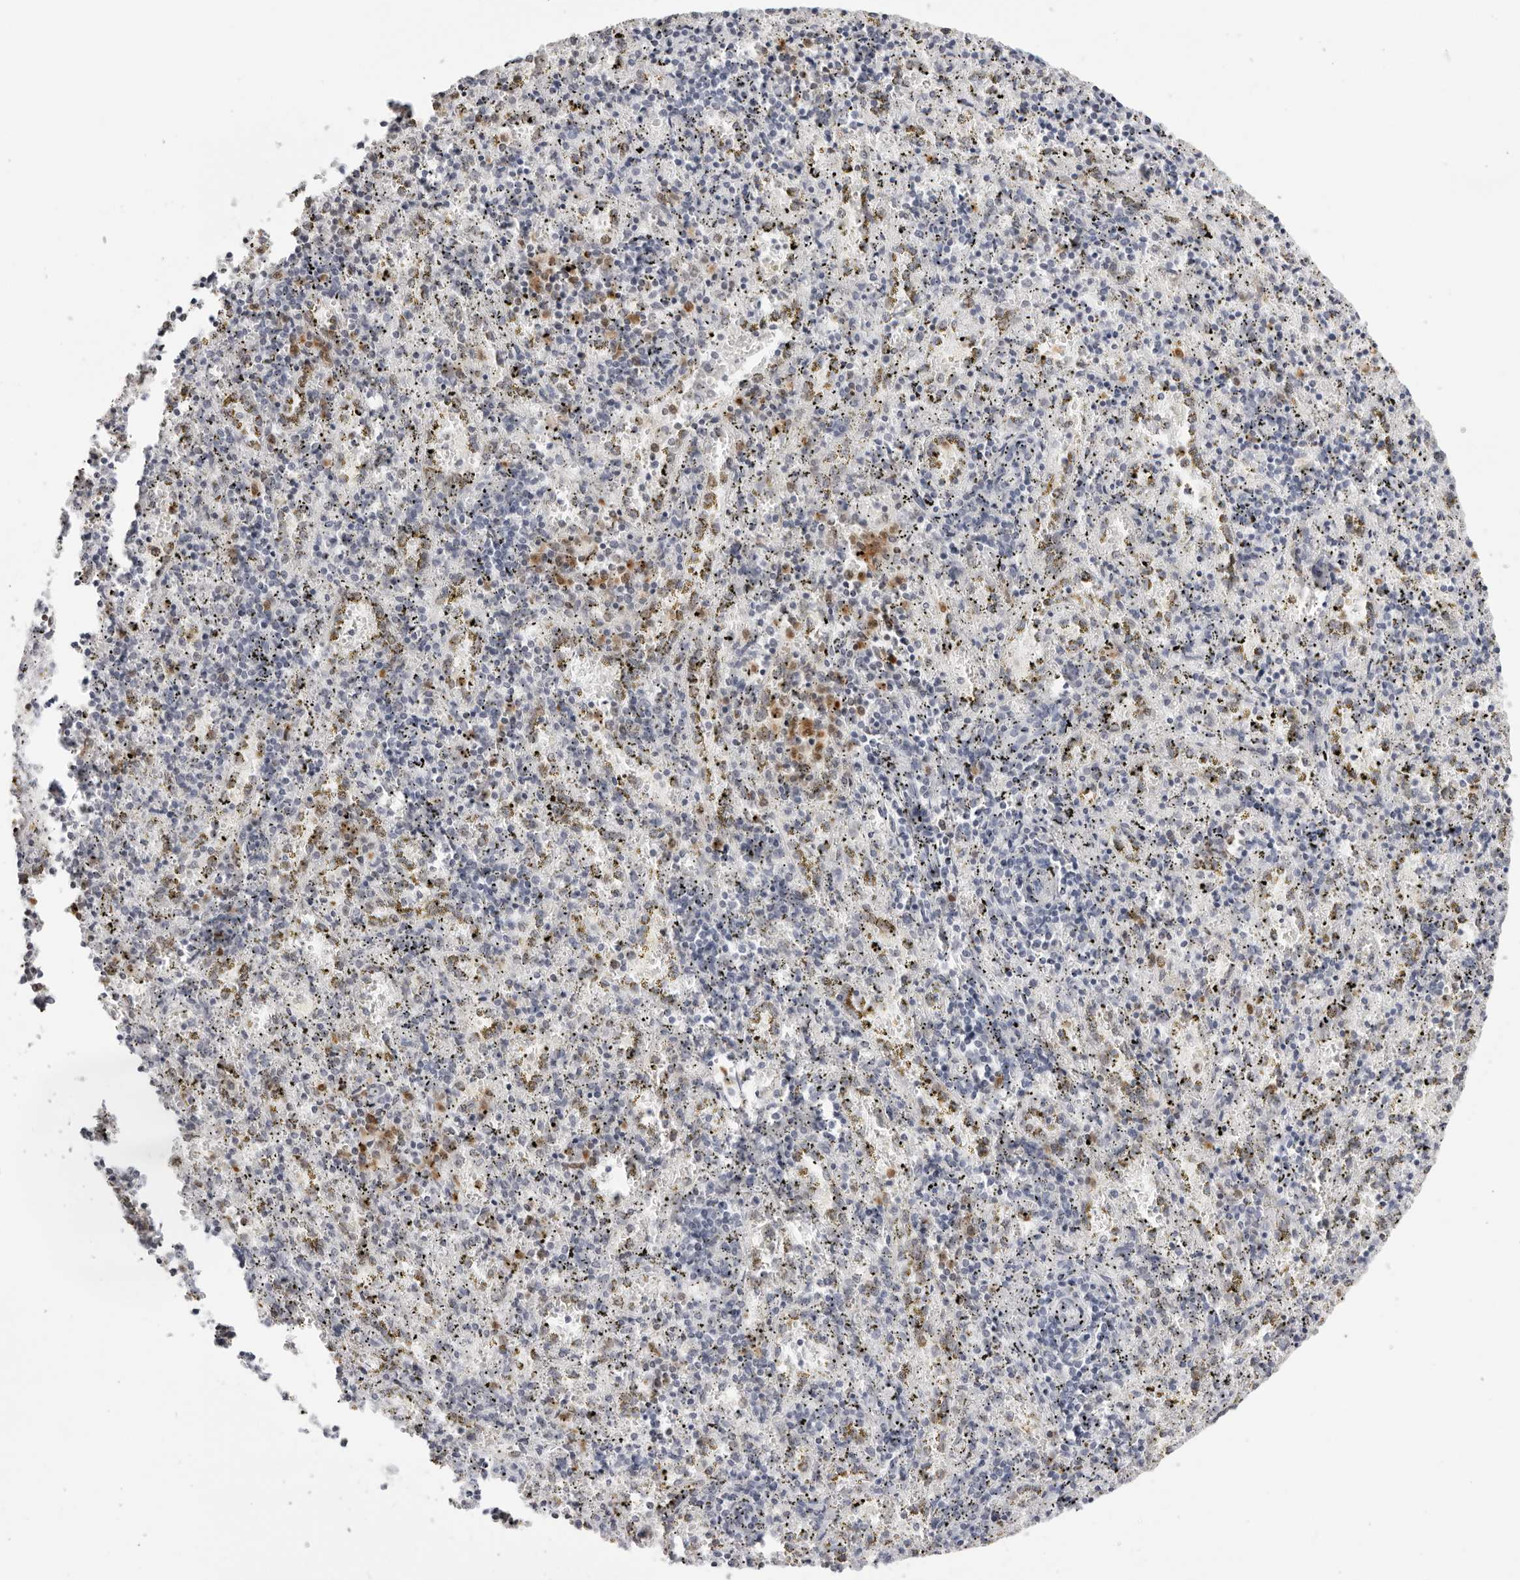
{"staining": {"intensity": "moderate", "quantity": "25%-75%", "location": "cytoplasmic/membranous,nuclear"}, "tissue": "spleen", "cell_type": "Cells in red pulp", "image_type": "normal", "snomed": [{"axis": "morphology", "description": "Normal tissue, NOS"}, {"axis": "topography", "description": "Spleen"}], "caption": "An IHC micrograph of benign tissue is shown. Protein staining in brown highlights moderate cytoplasmic/membranous,nuclear positivity in spleen within cells in red pulp.", "gene": "RNF146", "patient": {"sex": "male", "age": 11}}